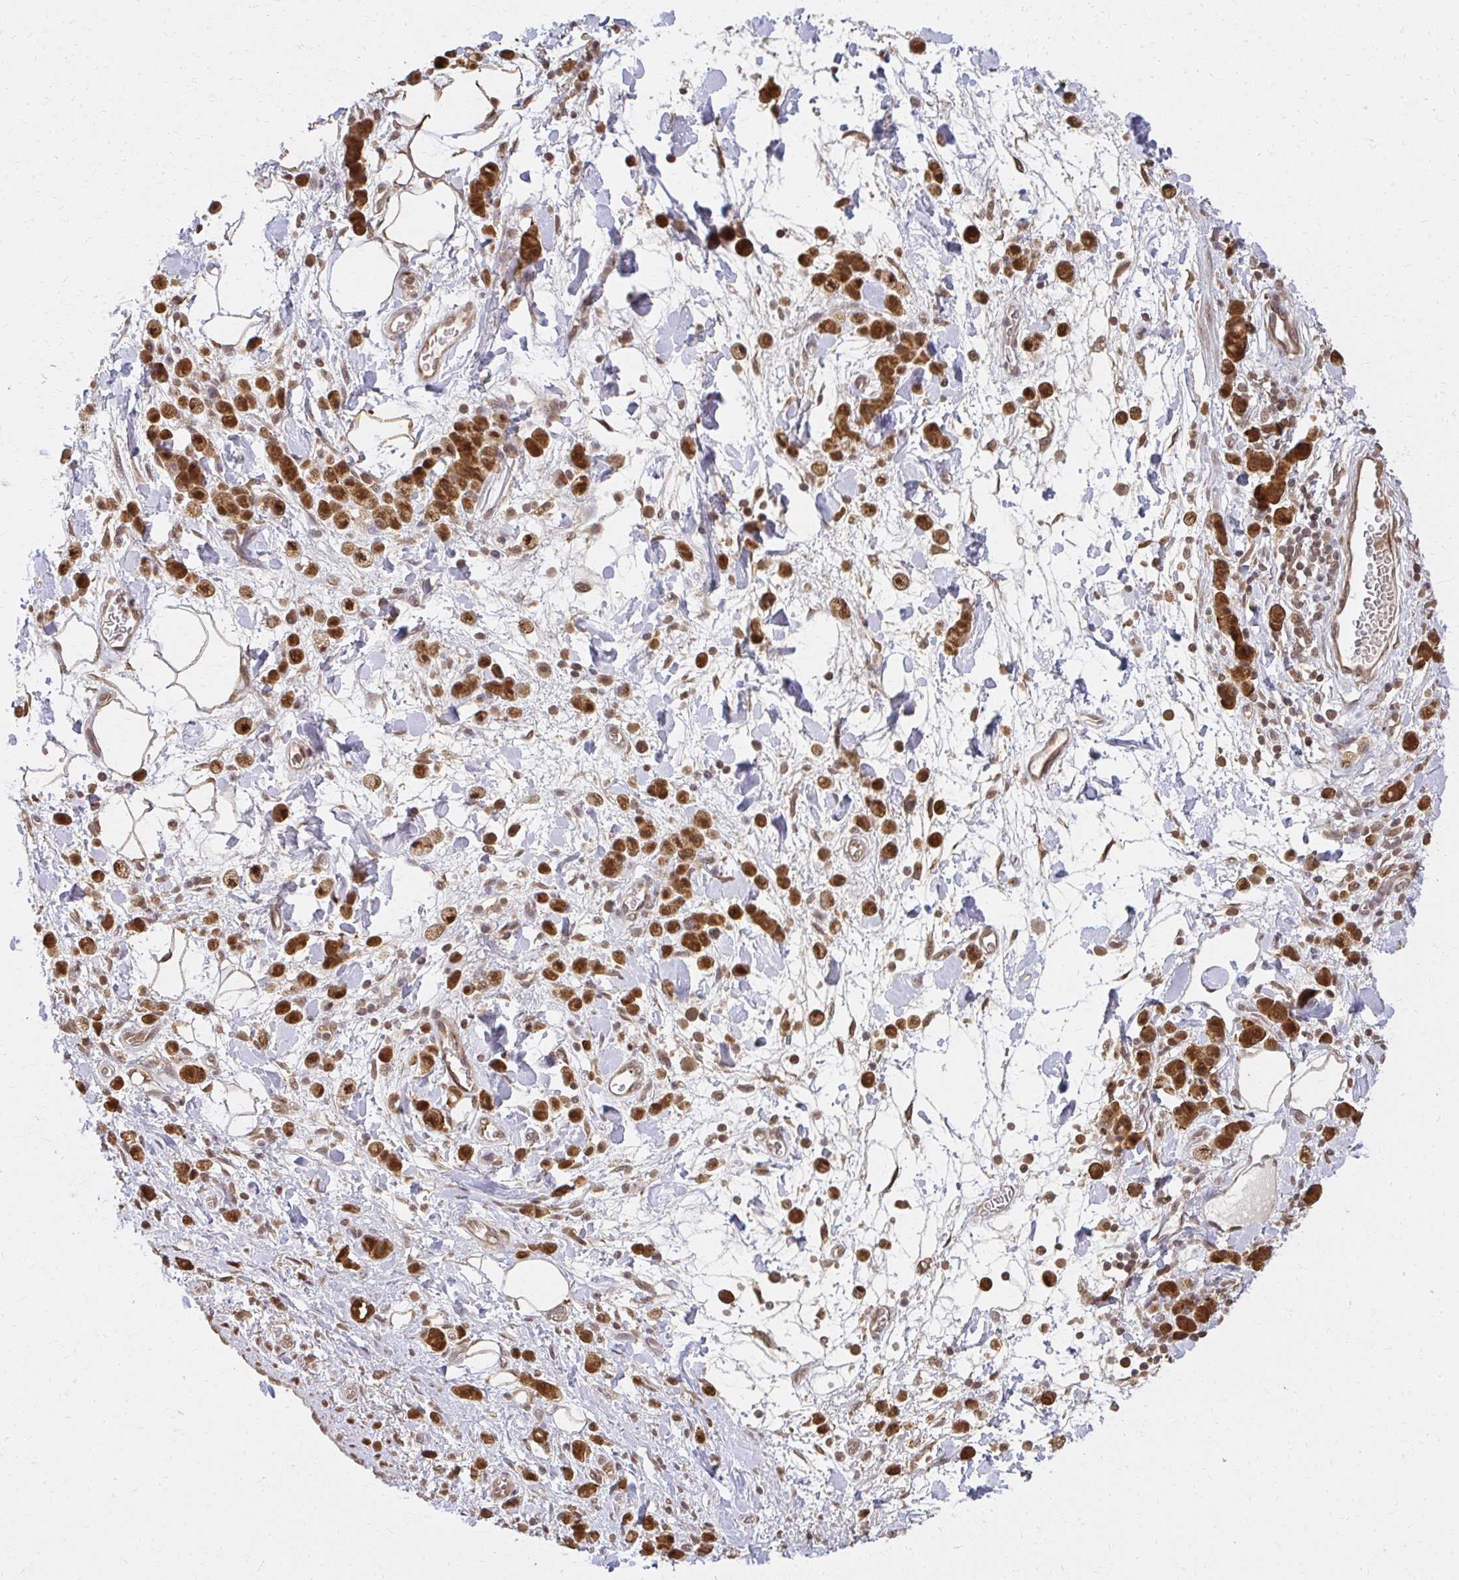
{"staining": {"intensity": "strong", "quantity": ">75%", "location": "cytoplasmic/membranous,nuclear"}, "tissue": "stomach cancer", "cell_type": "Tumor cells", "image_type": "cancer", "snomed": [{"axis": "morphology", "description": "Adenocarcinoma, NOS"}, {"axis": "topography", "description": "Stomach"}], "caption": "Immunohistochemical staining of human adenocarcinoma (stomach) displays high levels of strong cytoplasmic/membranous and nuclear protein positivity in about >75% of tumor cells. (DAB IHC with brightfield microscopy, high magnification).", "gene": "LARS2", "patient": {"sex": "male", "age": 77}}